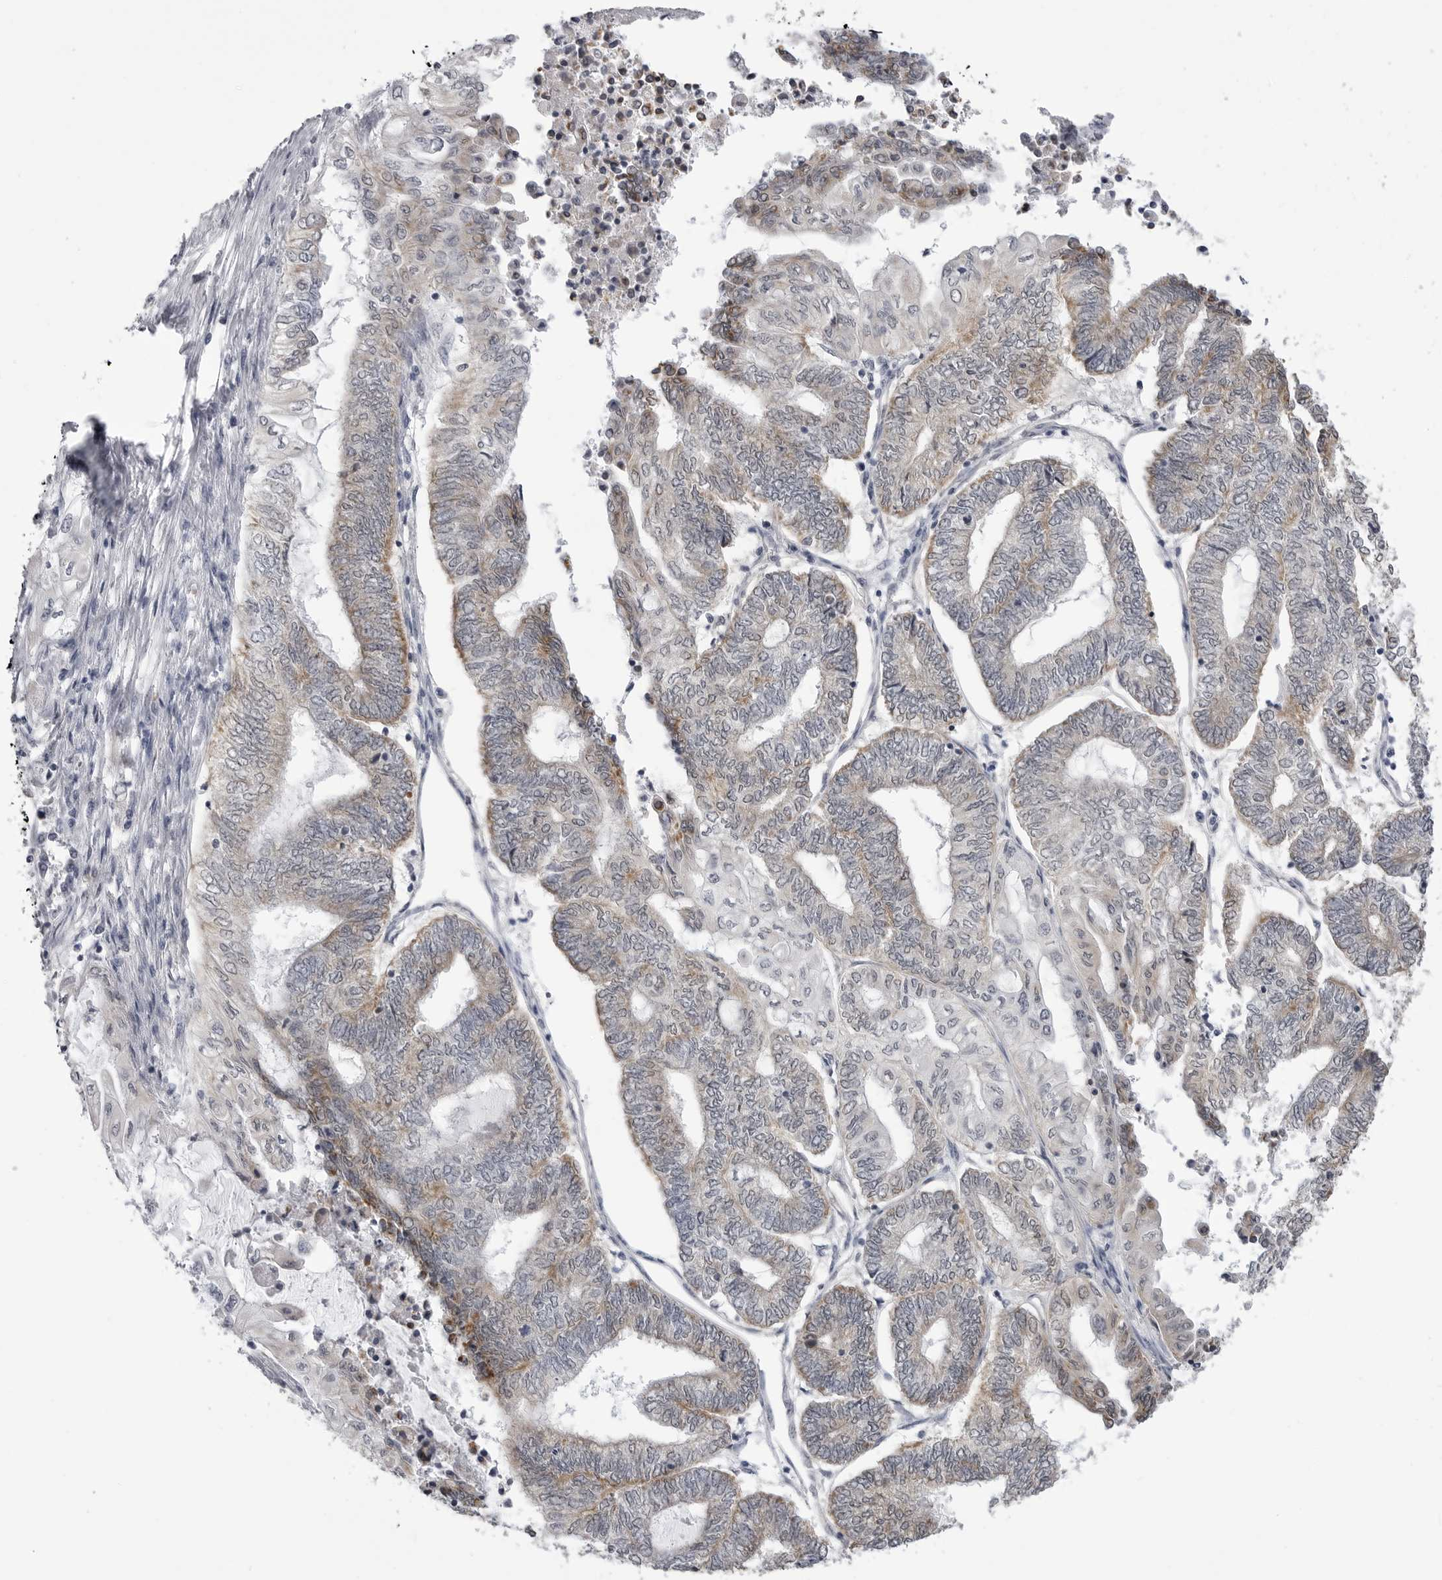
{"staining": {"intensity": "weak", "quantity": "25%-75%", "location": "cytoplasmic/membranous"}, "tissue": "endometrial cancer", "cell_type": "Tumor cells", "image_type": "cancer", "snomed": [{"axis": "morphology", "description": "Adenocarcinoma, NOS"}, {"axis": "topography", "description": "Uterus"}, {"axis": "topography", "description": "Endometrium"}], "caption": "This is an image of immunohistochemistry (IHC) staining of endometrial cancer, which shows weak positivity in the cytoplasmic/membranous of tumor cells.", "gene": "FH", "patient": {"sex": "female", "age": 70}}